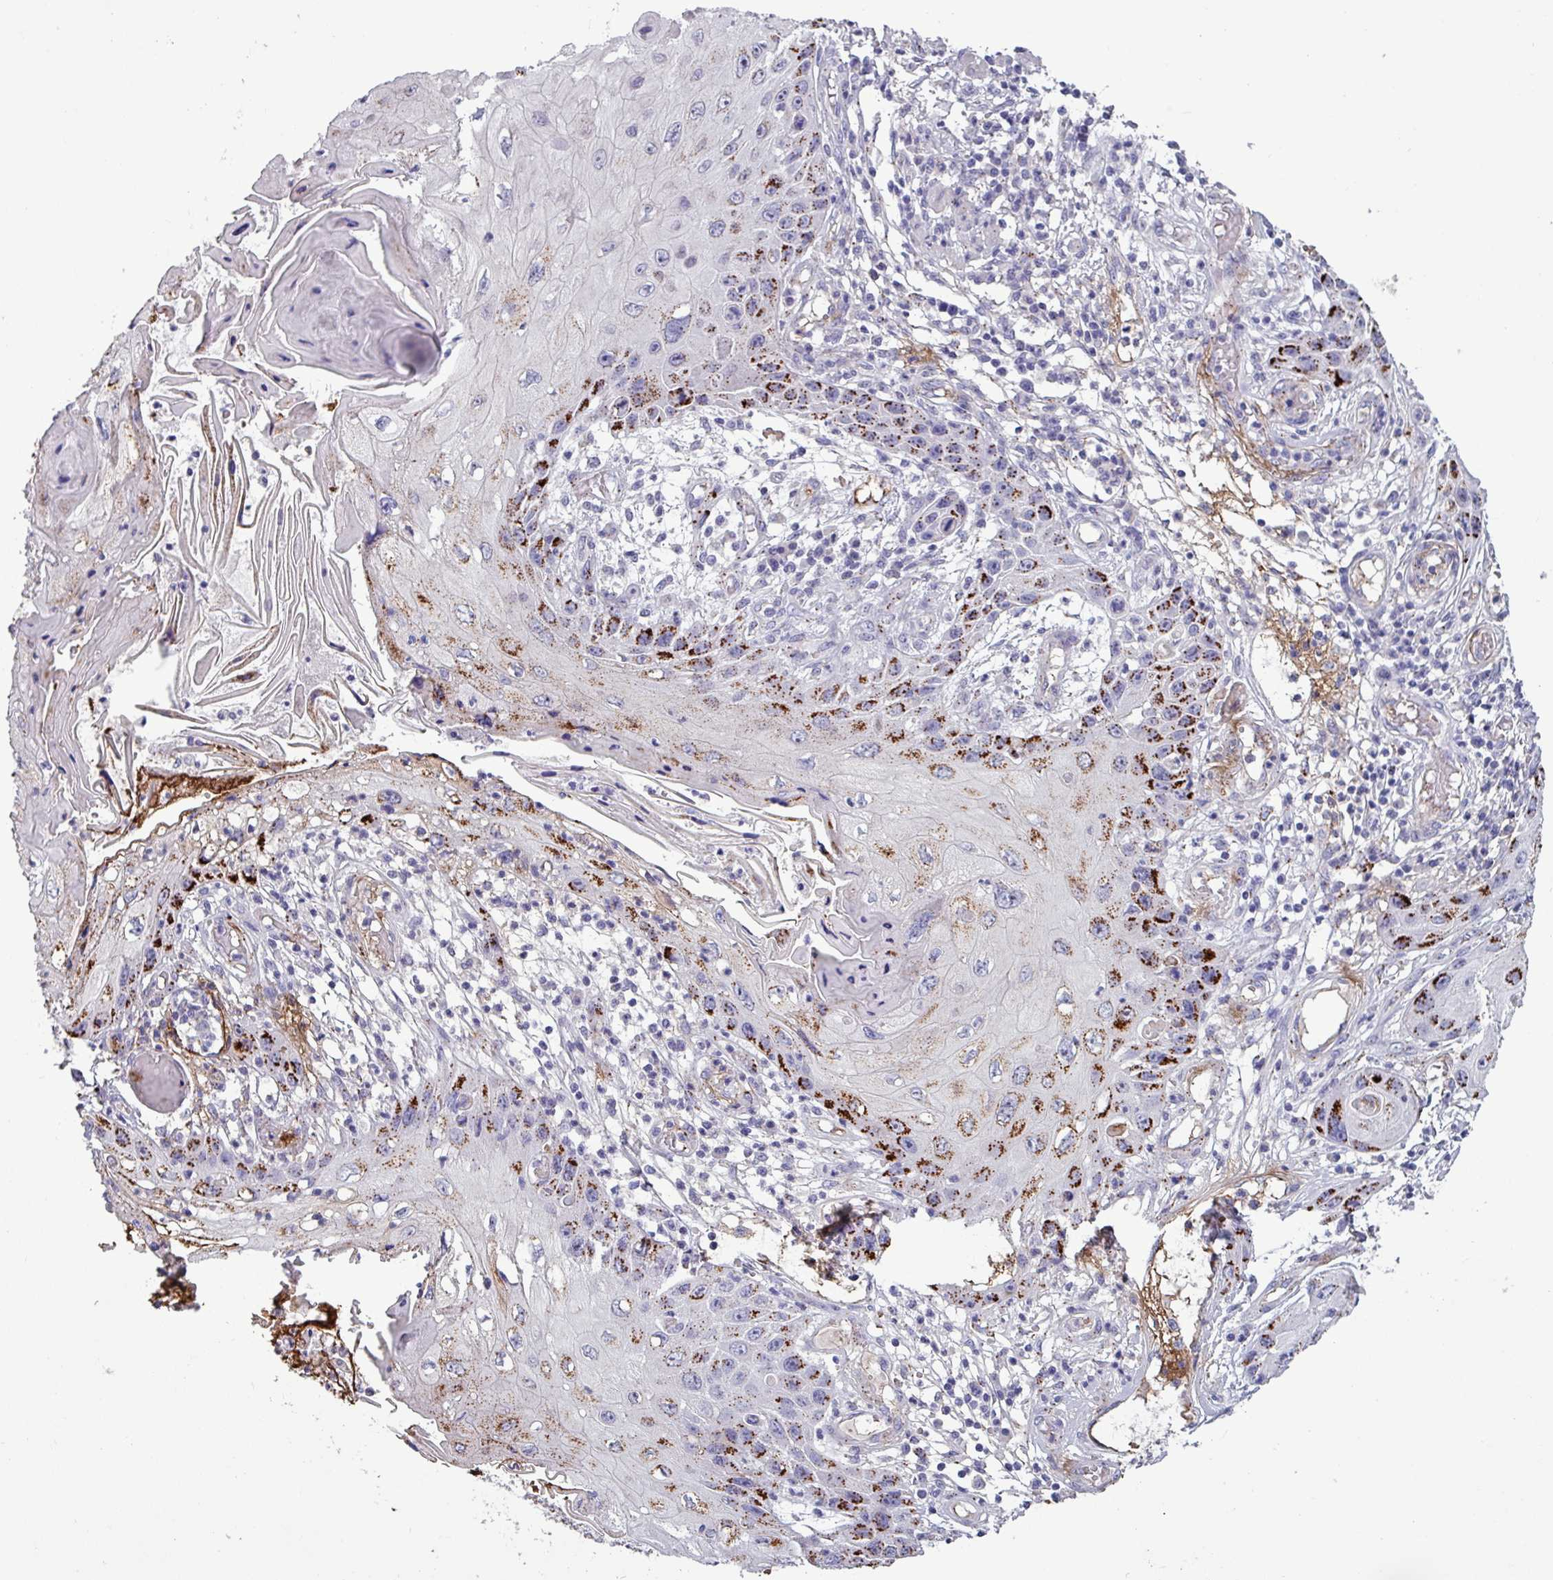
{"staining": {"intensity": "strong", "quantity": "25%-75%", "location": "cytoplasmic/membranous"}, "tissue": "skin cancer", "cell_type": "Tumor cells", "image_type": "cancer", "snomed": [{"axis": "morphology", "description": "Squamous cell carcinoma, NOS"}, {"axis": "topography", "description": "Skin"}, {"axis": "topography", "description": "Vulva"}], "caption": "Skin squamous cell carcinoma was stained to show a protein in brown. There is high levels of strong cytoplasmic/membranous staining in approximately 25%-75% of tumor cells.", "gene": "PLIN2", "patient": {"sex": "female", "age": 44}}